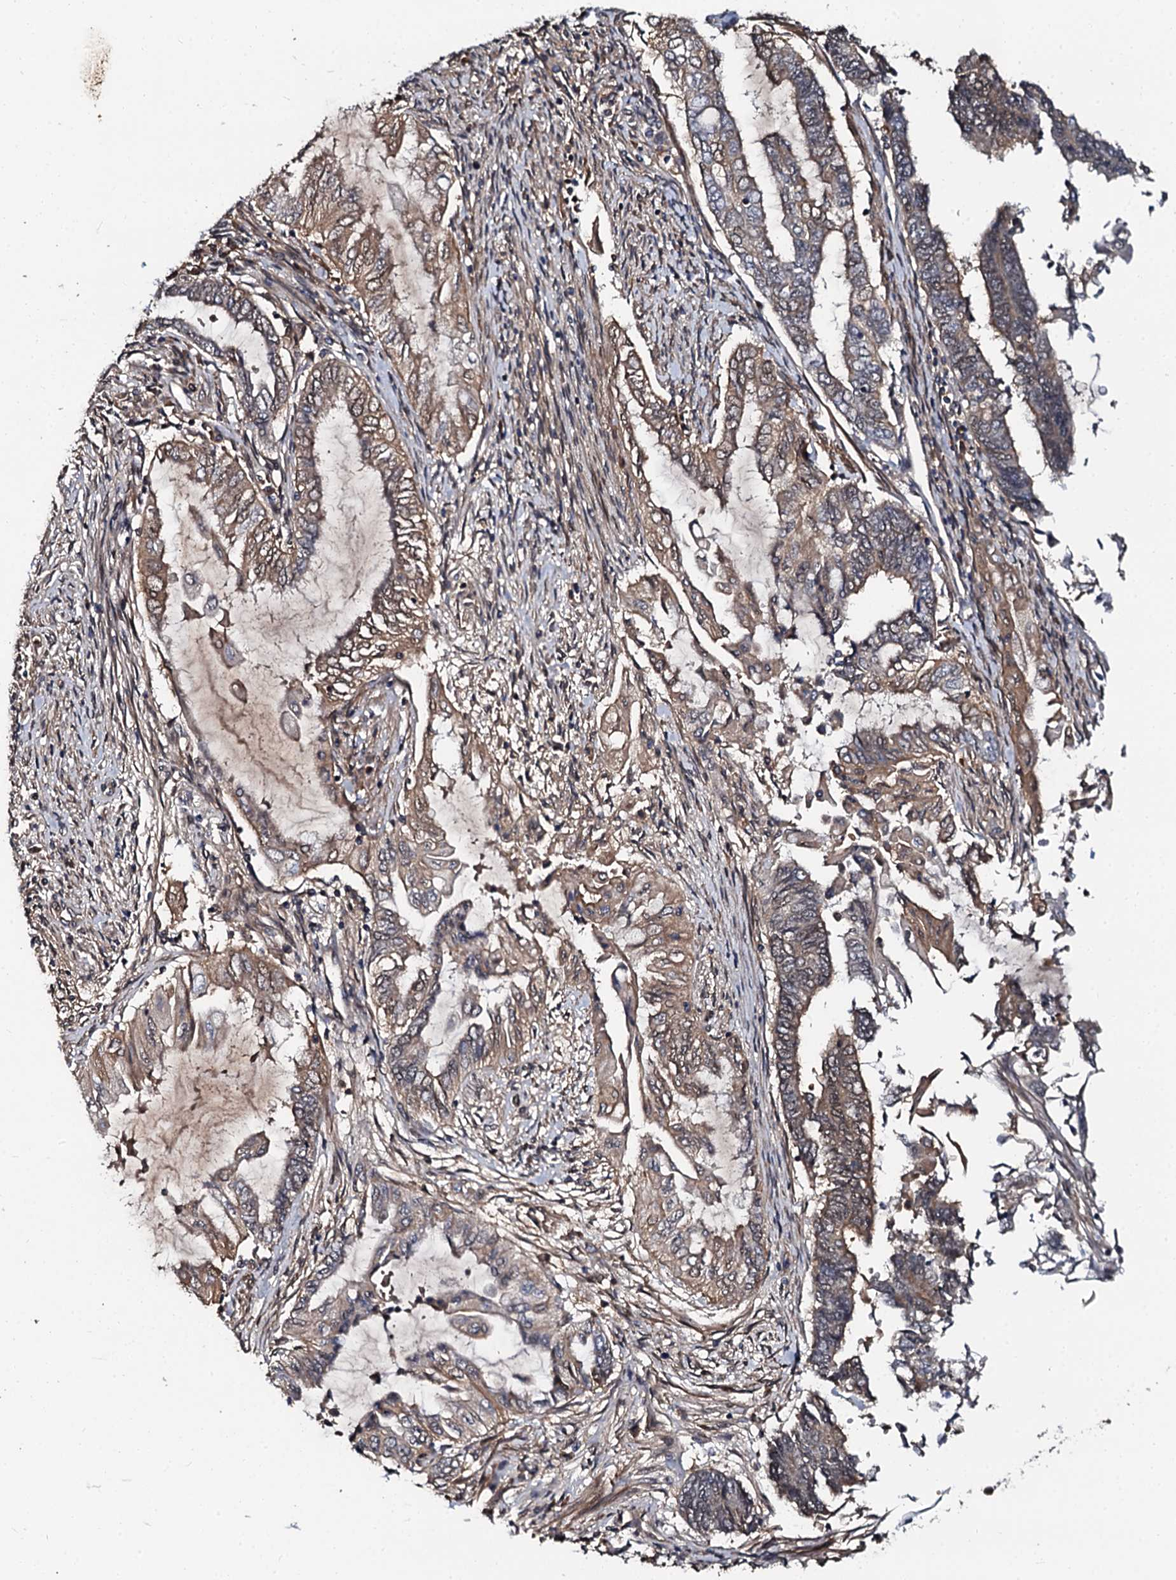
{"staining": {"intensity": "weak", "quantity": "25%-75%", "location": "cytoplasmic/membranous"}, "tissue": "endometrial cancer", "cell_type": "Tumor cells", "image_type": "cancer", "snomed": [{"axis": "morphology", "description": "Adenocarcinoma, NOS"}, {"axis": "topography", "description": "Uterus"}, {"axis": "topography", "description": "Endometrium"}], "caption": "Immunohistochemistry (DAB (3,3'-diaminobenzidine)) staining of adenocarcinoma (endometrial) demonstrates weak cytoplasmic/membranous protein positivity in about 25%-75% of tumor cells. Using DAB (3,3'-diaminobenzidine) (brown) and hematoxylin (blue) stains, captured at high magnification using brightfield microscopy.", "gene": "N4BP1", "patient": {"sex": "female", "age": 70}}